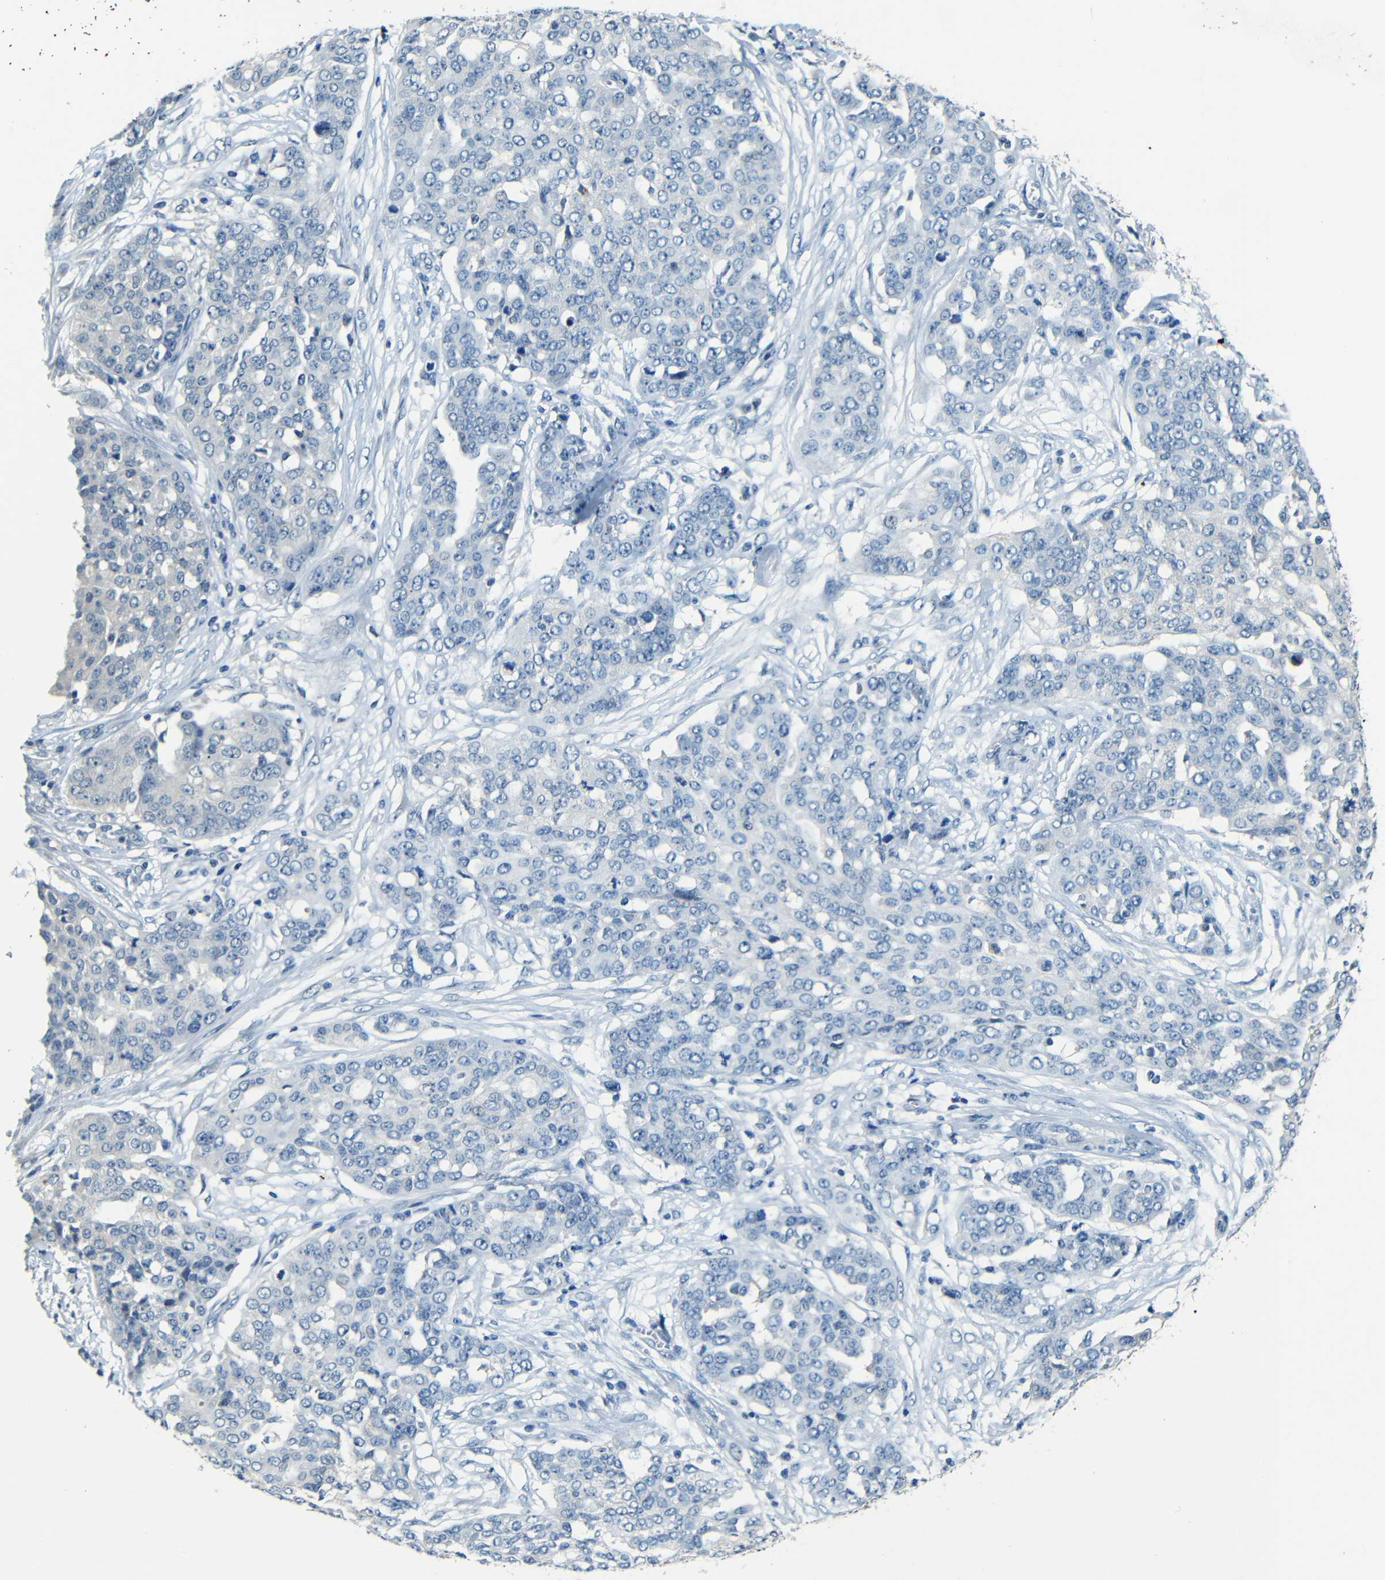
{"staining": {"intensity": "negative", "quantity": "none", "location": "none"}, "tissue": "ovarian cancer", "cell_type": "Tumor cells", "image_type": "cancer", "snomed": [{"axis": "morphology", "description": "Cystadenocarcinoma, serous, NOS"}, {"axis": "topography", "description": "Soft tissue"}, {"axis": "topography", "description": "Ovary"}], "caption": "Tumor cells show no significant expression in ovarian cancer (serous cystadenocarcinoma).", "gene": "ZMAT1", "patient": {"sex": "female", "age": 57}}